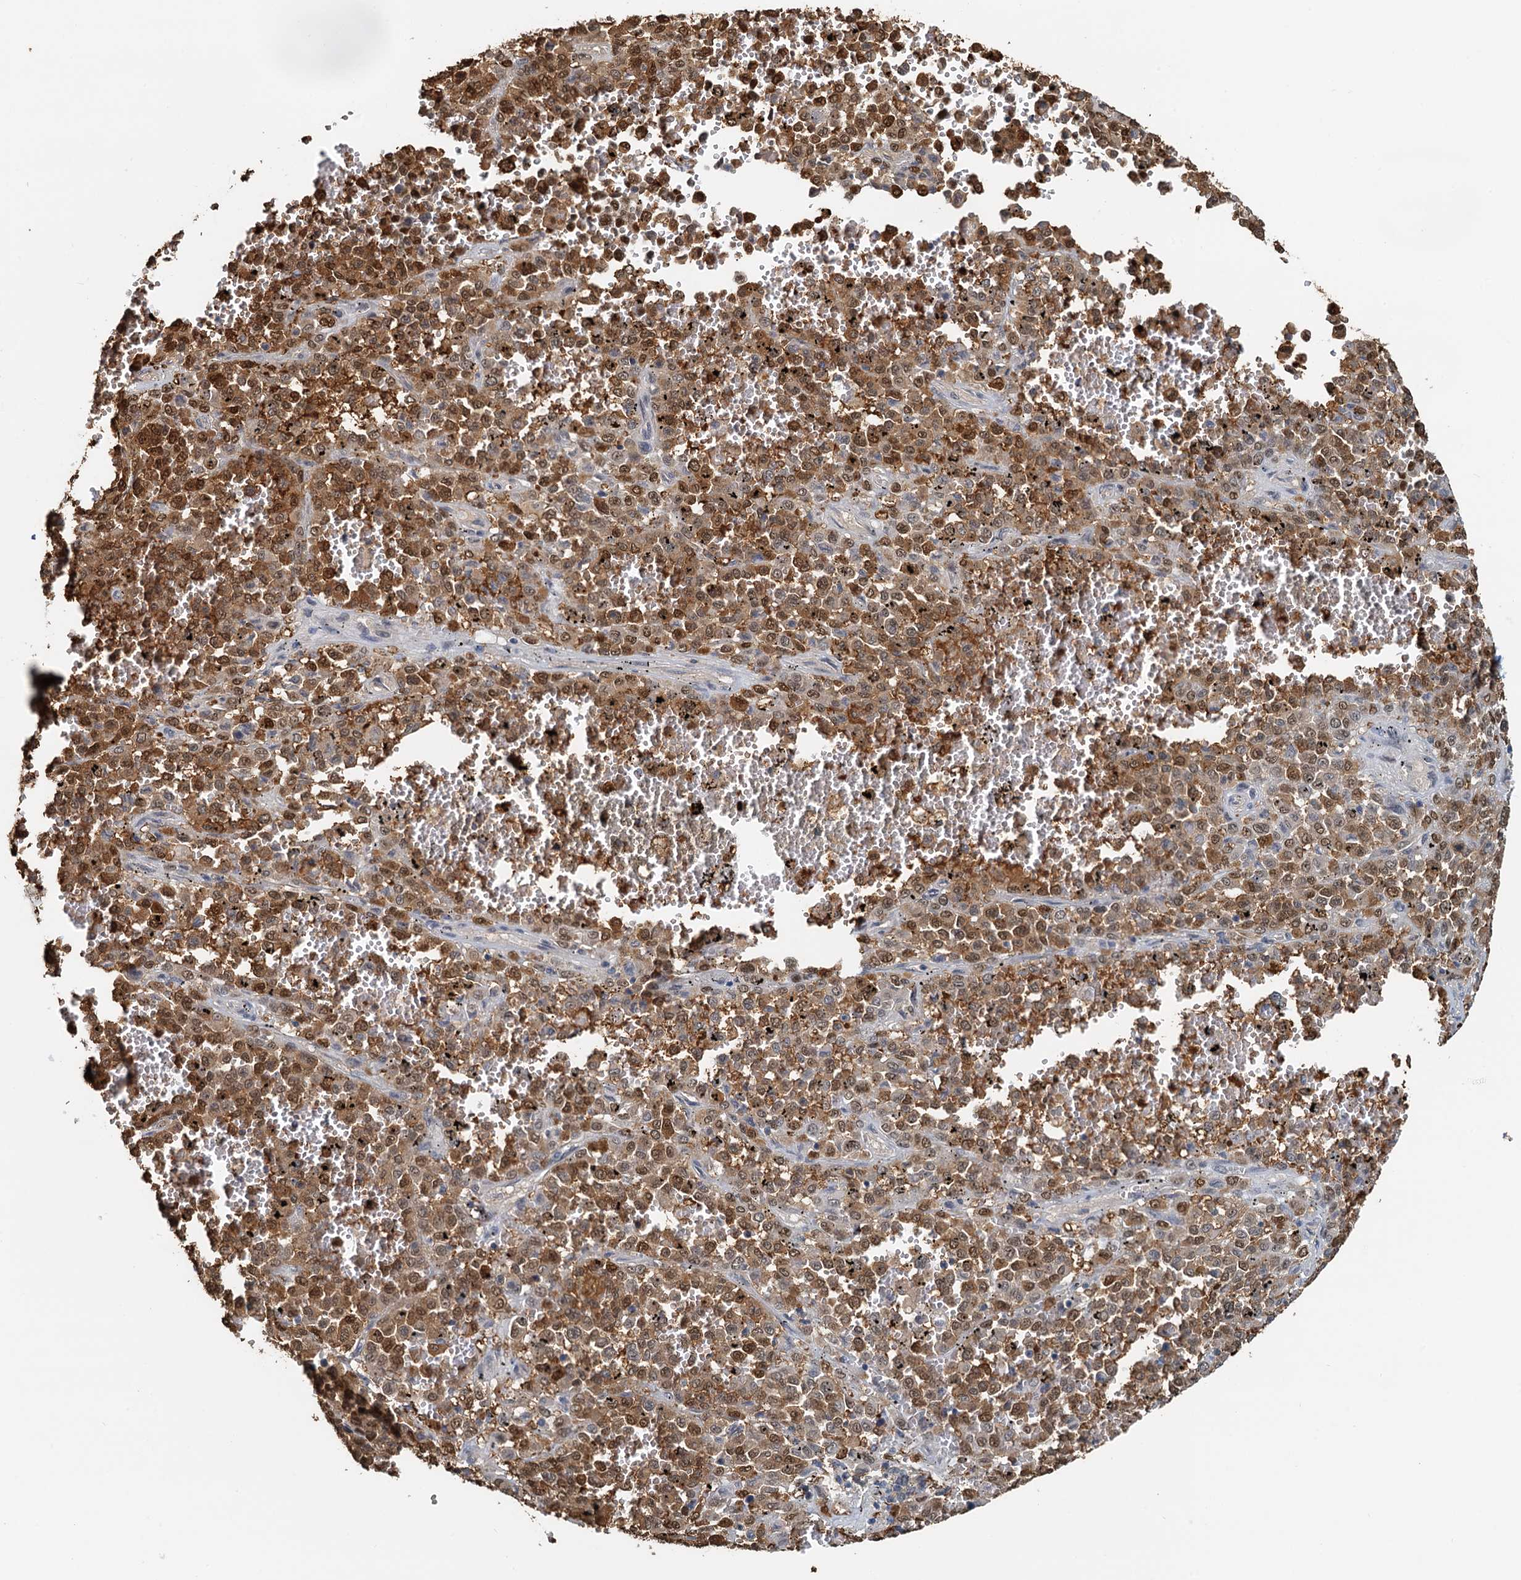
{"staining": {"intensity": "moderate", "quantity": ">75%", "location": "cytoplasmic/membranous,nuclear"}, "tissue": "melanoma", "cell_type": "Tumor cells", "image_type": "cancer", "snomed": [{"axis": "morphology", "description": "Malignant melanoma, Metastatic site"}, {"axis": "topography", "description": "Pancreas"}], "caption": "Human melanoma stained with a brown dye shows moderate cytoplasmic/membranous and nuclear positive staining in approximately >75% of tumor cells.", "gene": "SPINDOC", "patient": {"sex": "female", "age": 30}}